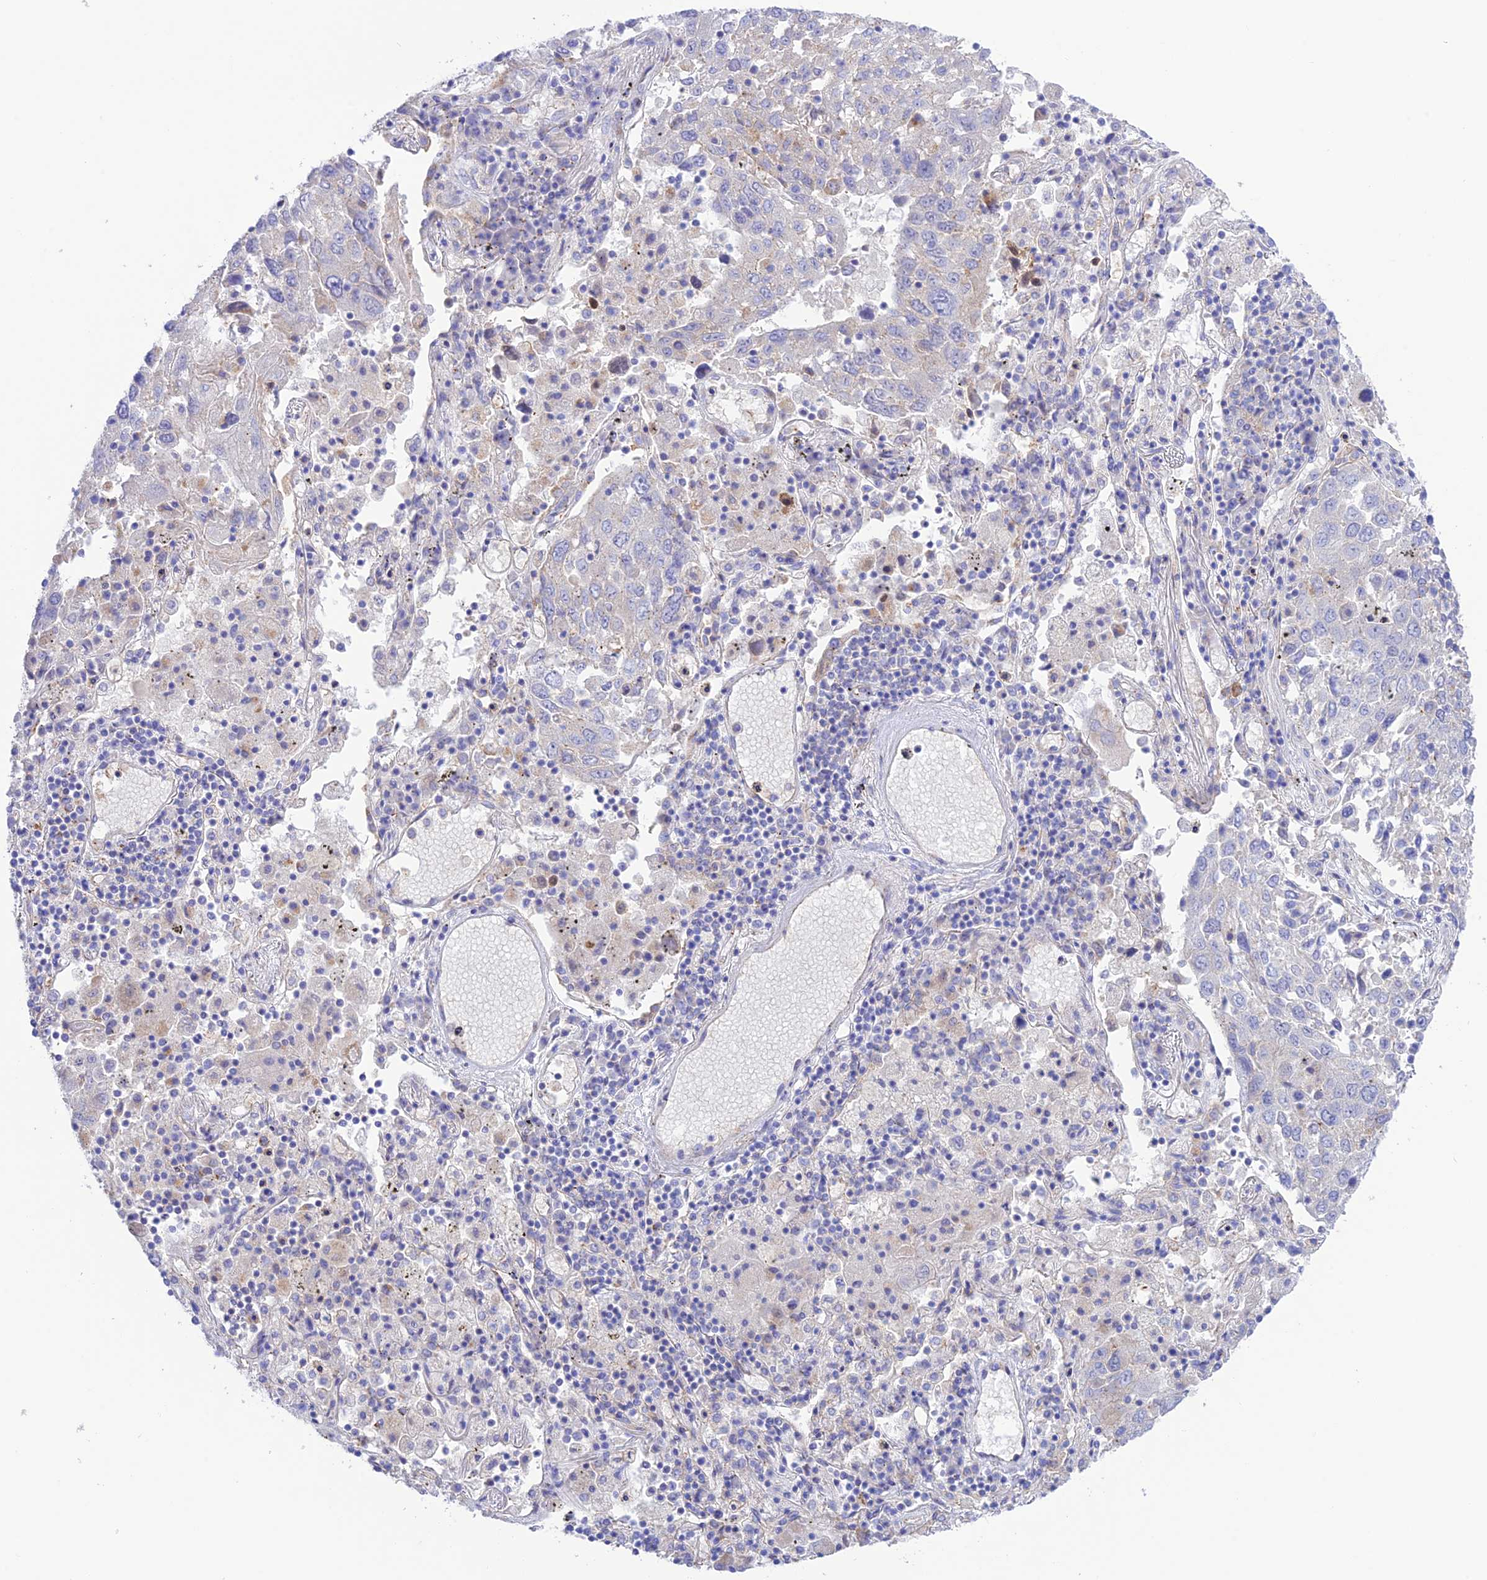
{"staining": {"intensity": "negative", "quantity": "none", "location": "none"}, "tissue": "lung cancer", "cell_type": "Tumor cells", "image_type": "cancer", "snomed": [{"axis": "morphology", "description": "Squamous cell carcinoma, NOS"}, {"axis": "topography", "description": "Lung"}], "caption": "Immunohistochemical staining of lung squamous cell carcinoma demonstrates no significant expression in tumor cells.", "gene": "CHSY3", "patient": {"sex": "male", "age": 65}}